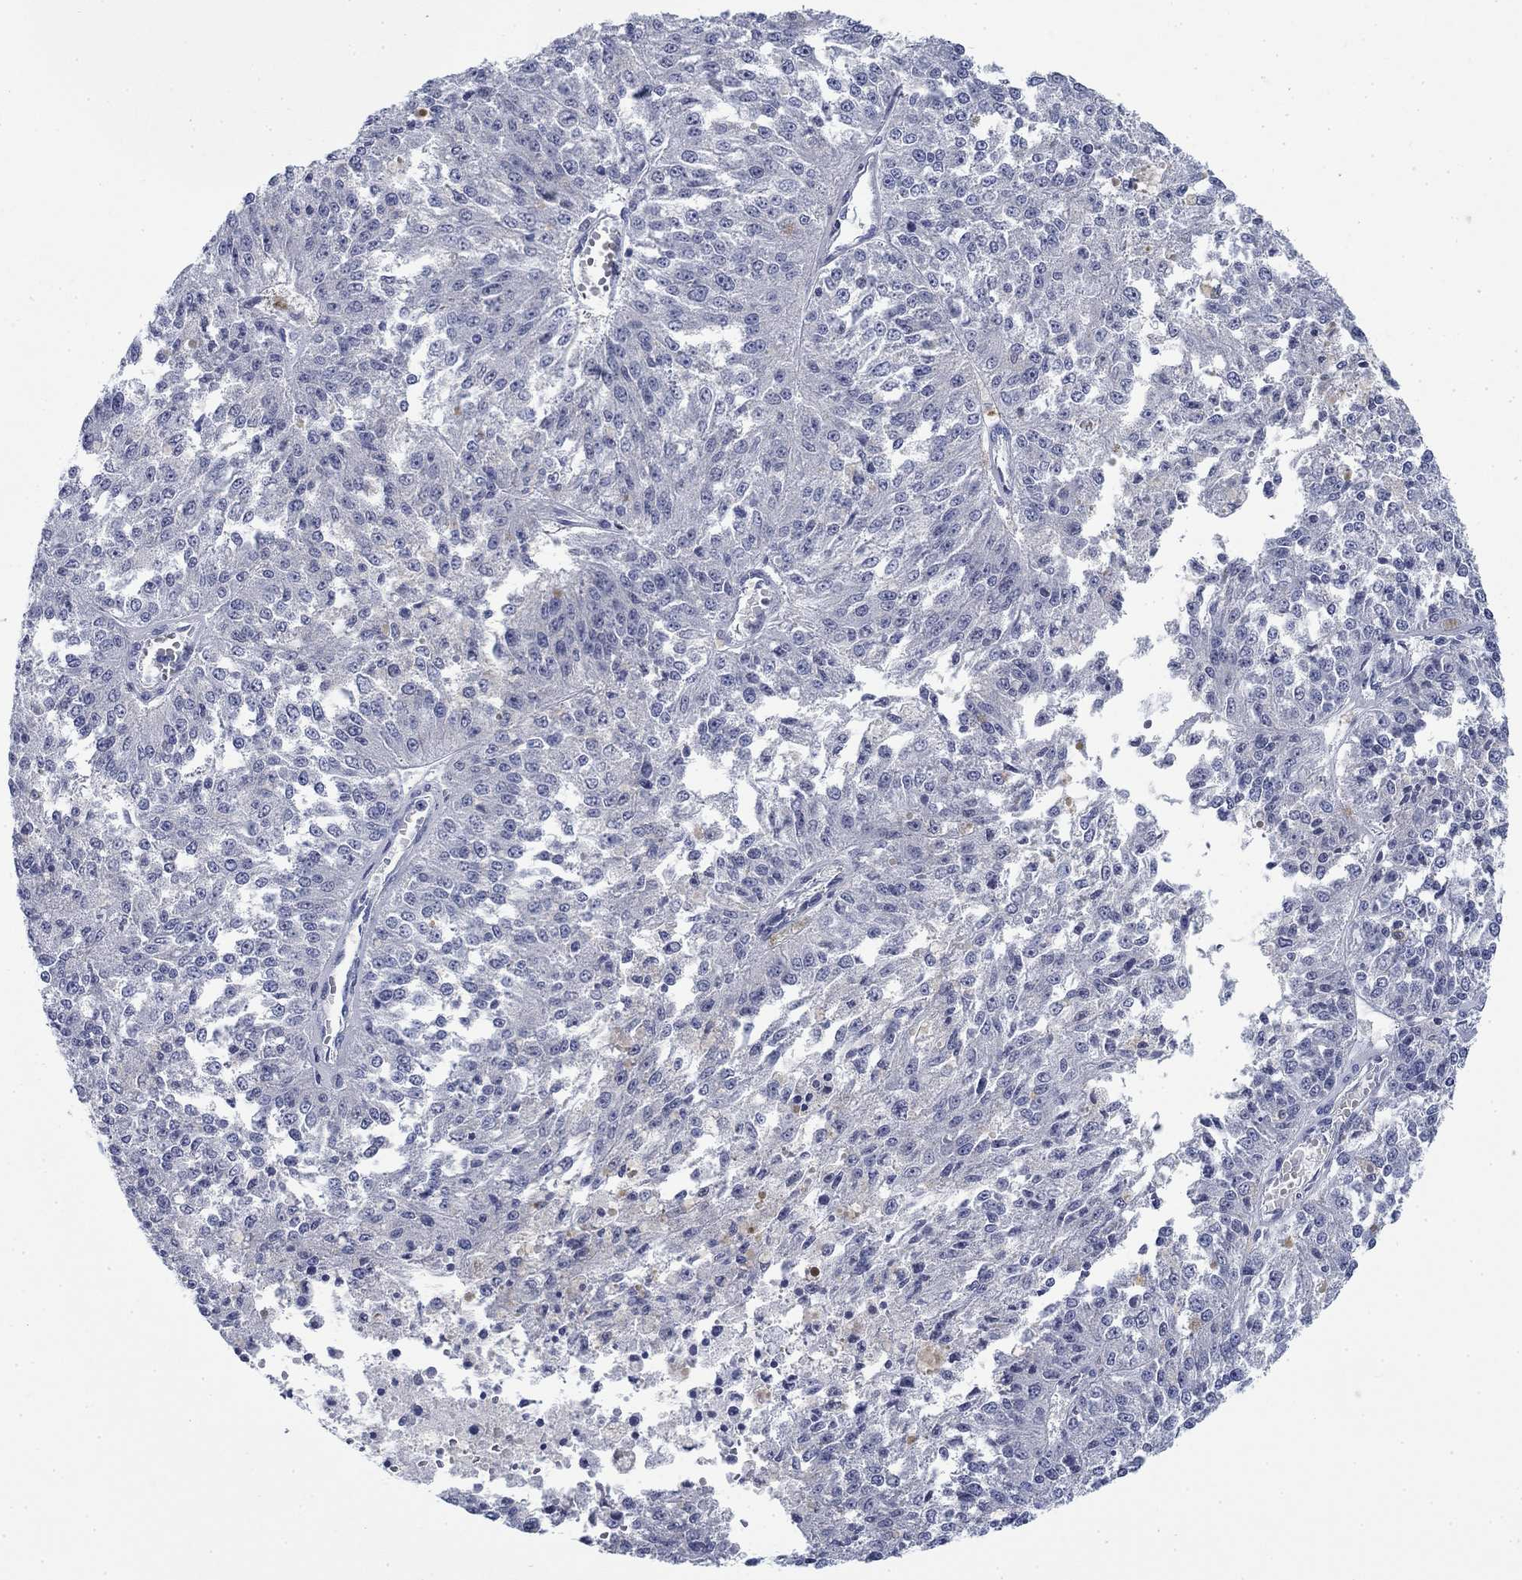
{"staining": {"intensity": "negative", "quantity": "none", "location": "none"}, "tissue": "melanoma", "cell_type": "Tumor cells", "image_type": "cancer", "snomed": [{"axis": "morphology", "description": "Malignant melanoma, Metastatic site"}, {"axis": "topography", "description": "Lymph node"}], "caption": "This is a micrograph of immunohistochemistry staining of melanoma, which shows no expression in tumor cells. Nuclei are stained in blue.", "gene": "IGF2BP3", "patient": {"sex": "female", "age": 64}}